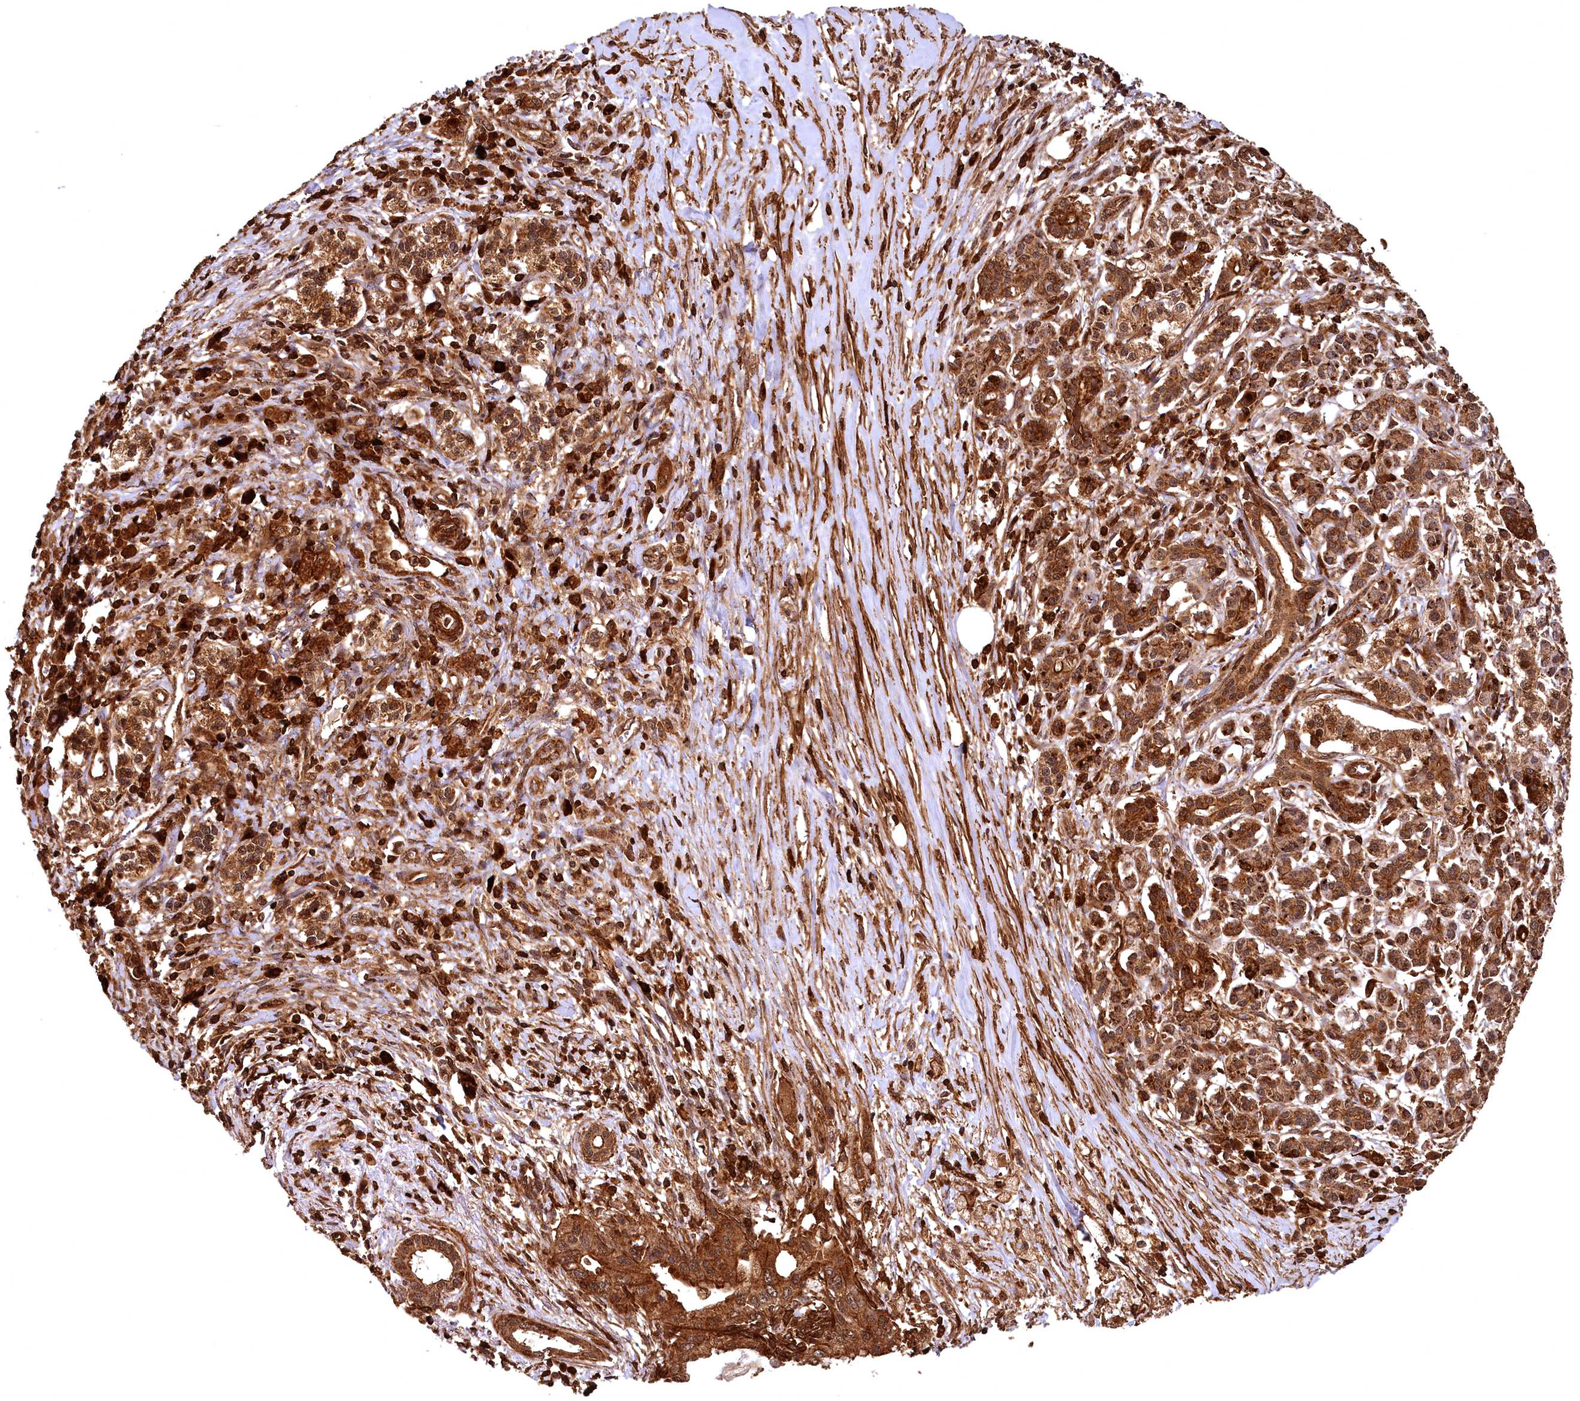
{"staining": {"intensity": "strong", "quantity": ">75%", "location": "cytoplasmic/membranous"}, "tissue": "pancreatic cancer", "cell_type": "Tumor cells", "image_type": "cancer", "snomed": [{"axis": "morphology", "description": "Adenocarcinoma, NOS"}, {"axis": "topography", "description": "Pancreas"}], "caption": "Pancreatic cancer stained for a protein (brown) exhibits strong cytoplasmic/membranous positive positivity in approximately >75% of tumor cells.", "gene": "STUB1", "patient": {"sex": "female", "age": 73}}